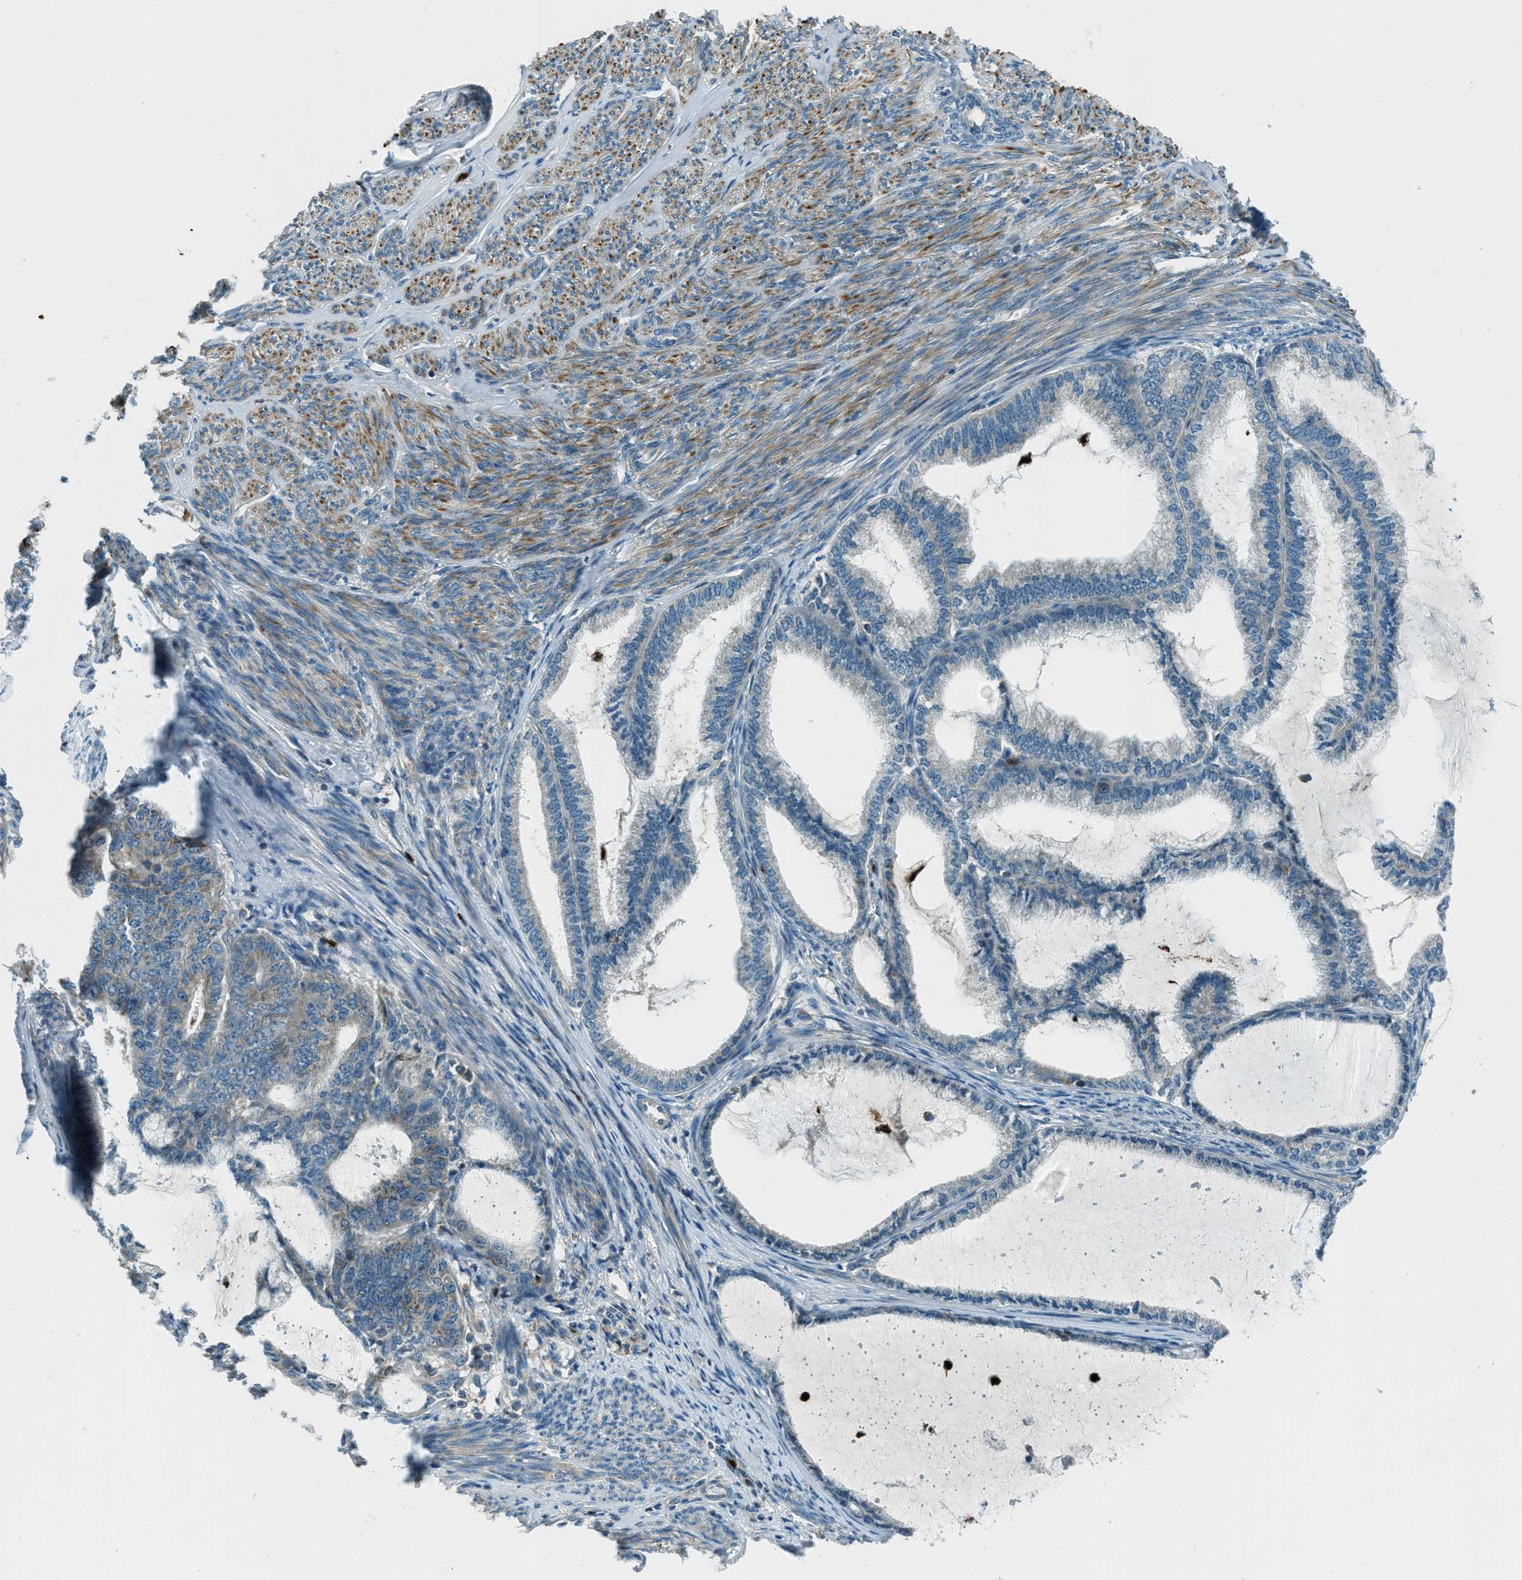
{"staining": {"intensity": "weak", "quantity": "<25%", "location": "cytoplasmic/membranous"}, "tissue": "endometrial cancer", "cell_type": "Tumor cells", "image_type": "cancer", "snomed": [{"axis": "morphology", "description": "Adenocarcinoma, NOS"}, {"axis": "topography", "description": "Endometrium"}], "caption": "Human endometrial adenocarcinoma stained for a protein using IHC shows no staining in tumor cells.", "gene": "FAR1", "patient": {"sex": "female", "age": 86}}